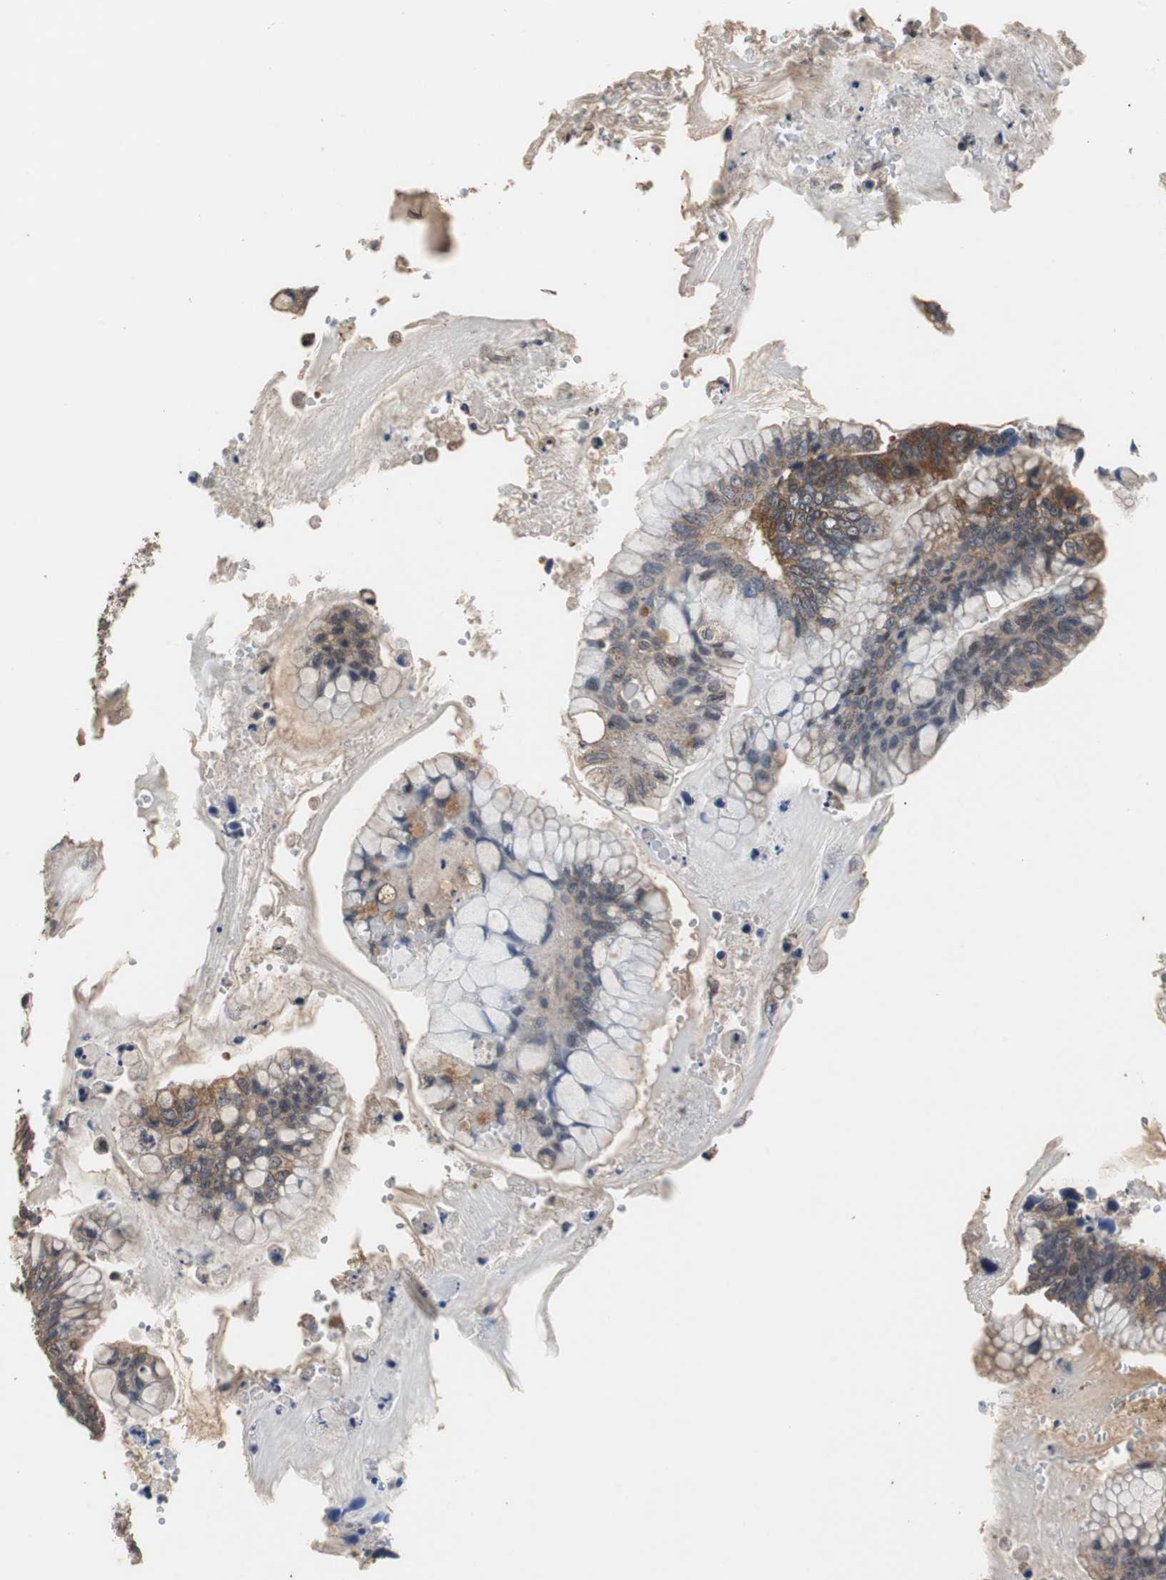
{"staining": {"intensity": "moderate", "quantity": "25%-75%", "location": "cytoplasmic/membranous"}, "tissue": "ovarian cancer", "cell_type": "Tumor cells", "image_type": "cancer", "snomed": [{"axis": "morphology", "description": "Cystadenocarcinoma, mucinous, NOS"}, {"axis": "topography", "description": "Ovary"}], "caption": "Human ovarian cancer stained for a protein (brown) shows moderate cytoplasmic/membranous positive staining in about 25%-75% of tumor cells.", "gene": "VBP1", "patient": {"sex": "female", "age": 36}}